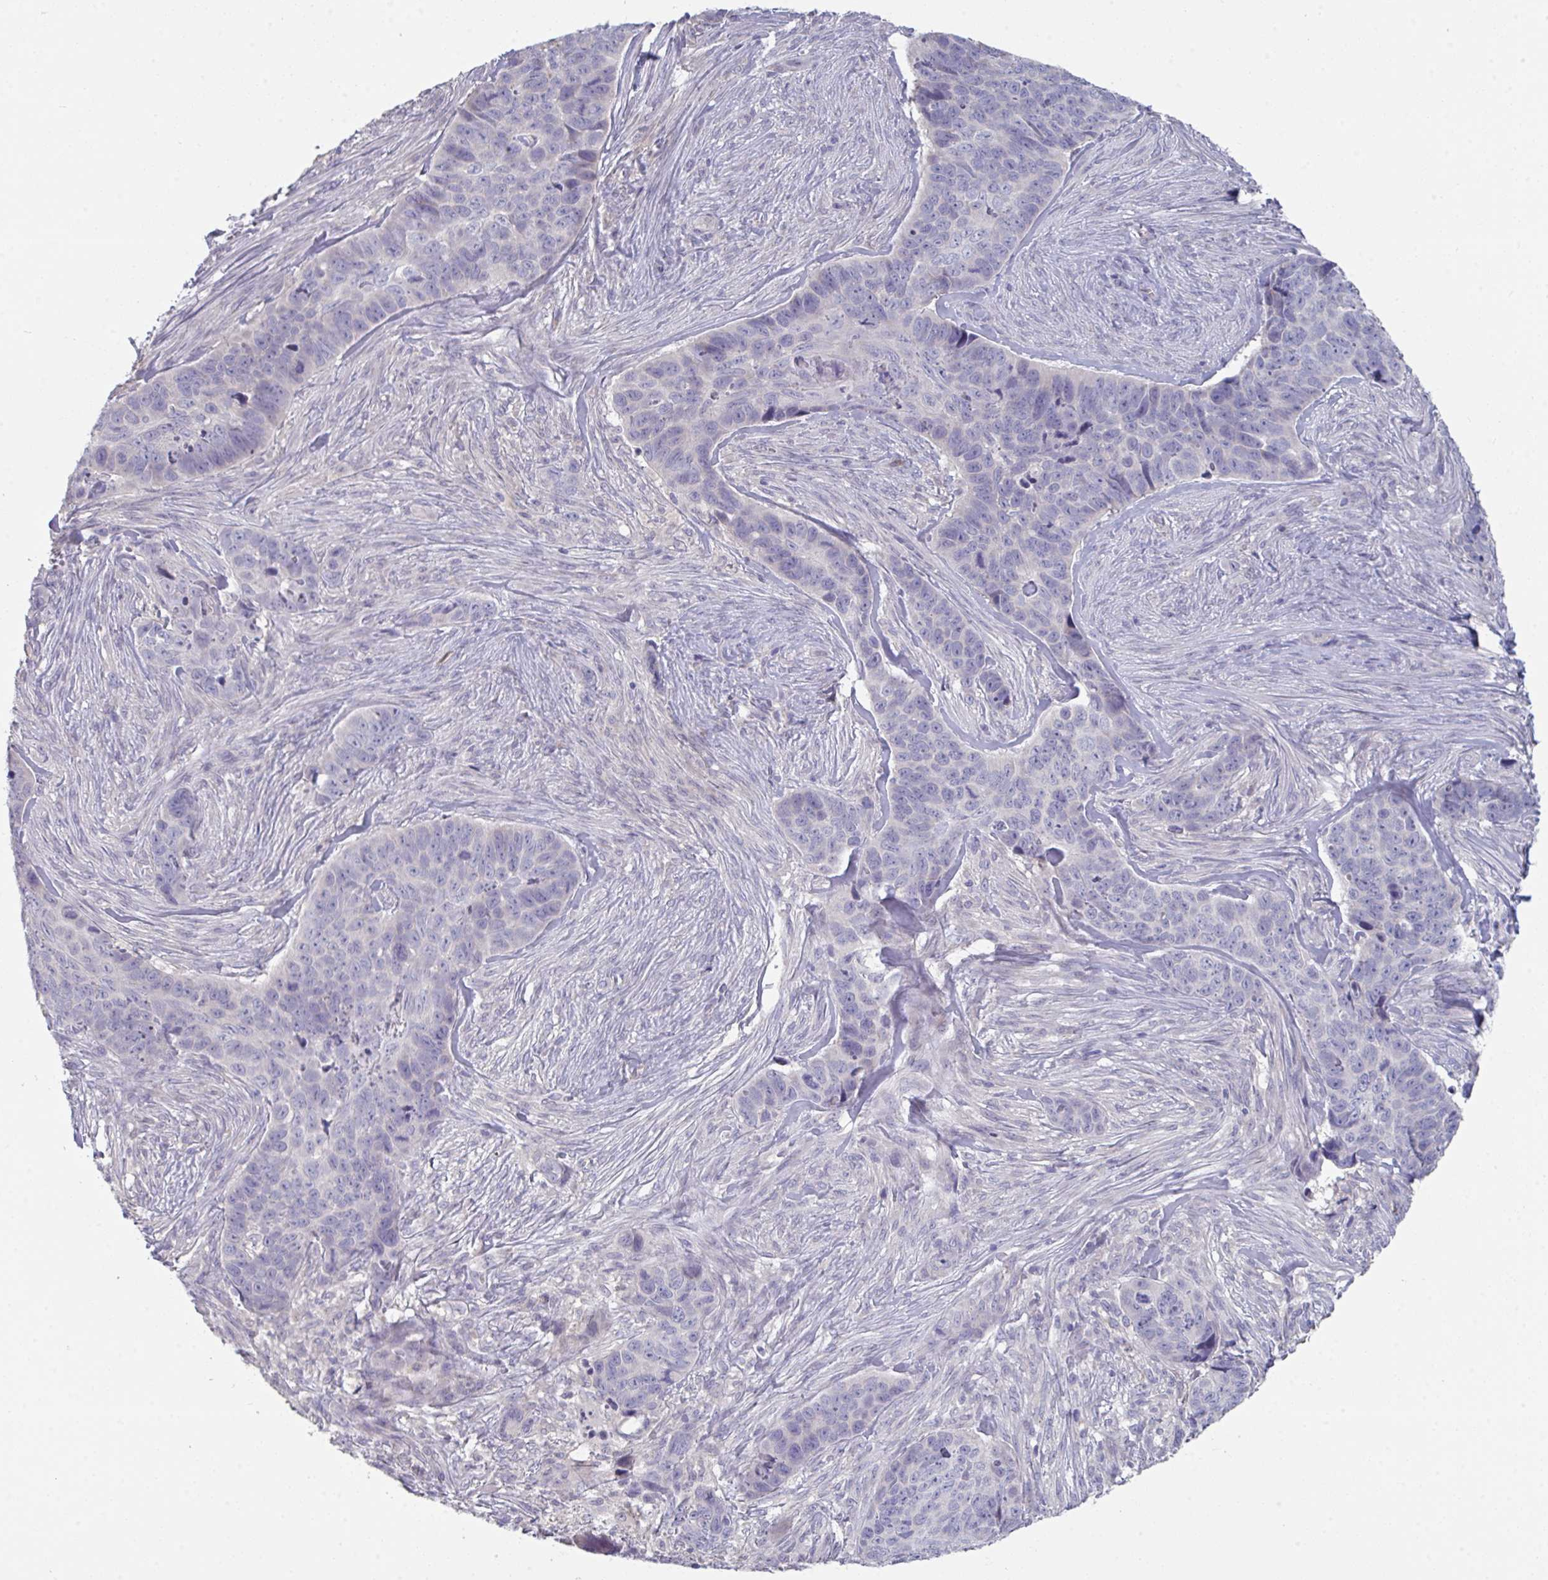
{"staining": {"intensity": "negative", "quantity": "none", "location": "none"}, "tissue": "skin cancer", "cell_type": "Tumor cells", "image_type": "cancer", "snomed": [{"axis": "morphology", "description": "Basal cell carcinoma"}, {"axis": "topography", "description": "Skin"}], "caption": "This is an immunohistochemistry image of human basal cell carcinoma (skin). There is no positivity in tumor cells.", "gene": "HGFAC", "patient": {"sex": "female", "age": 82}}